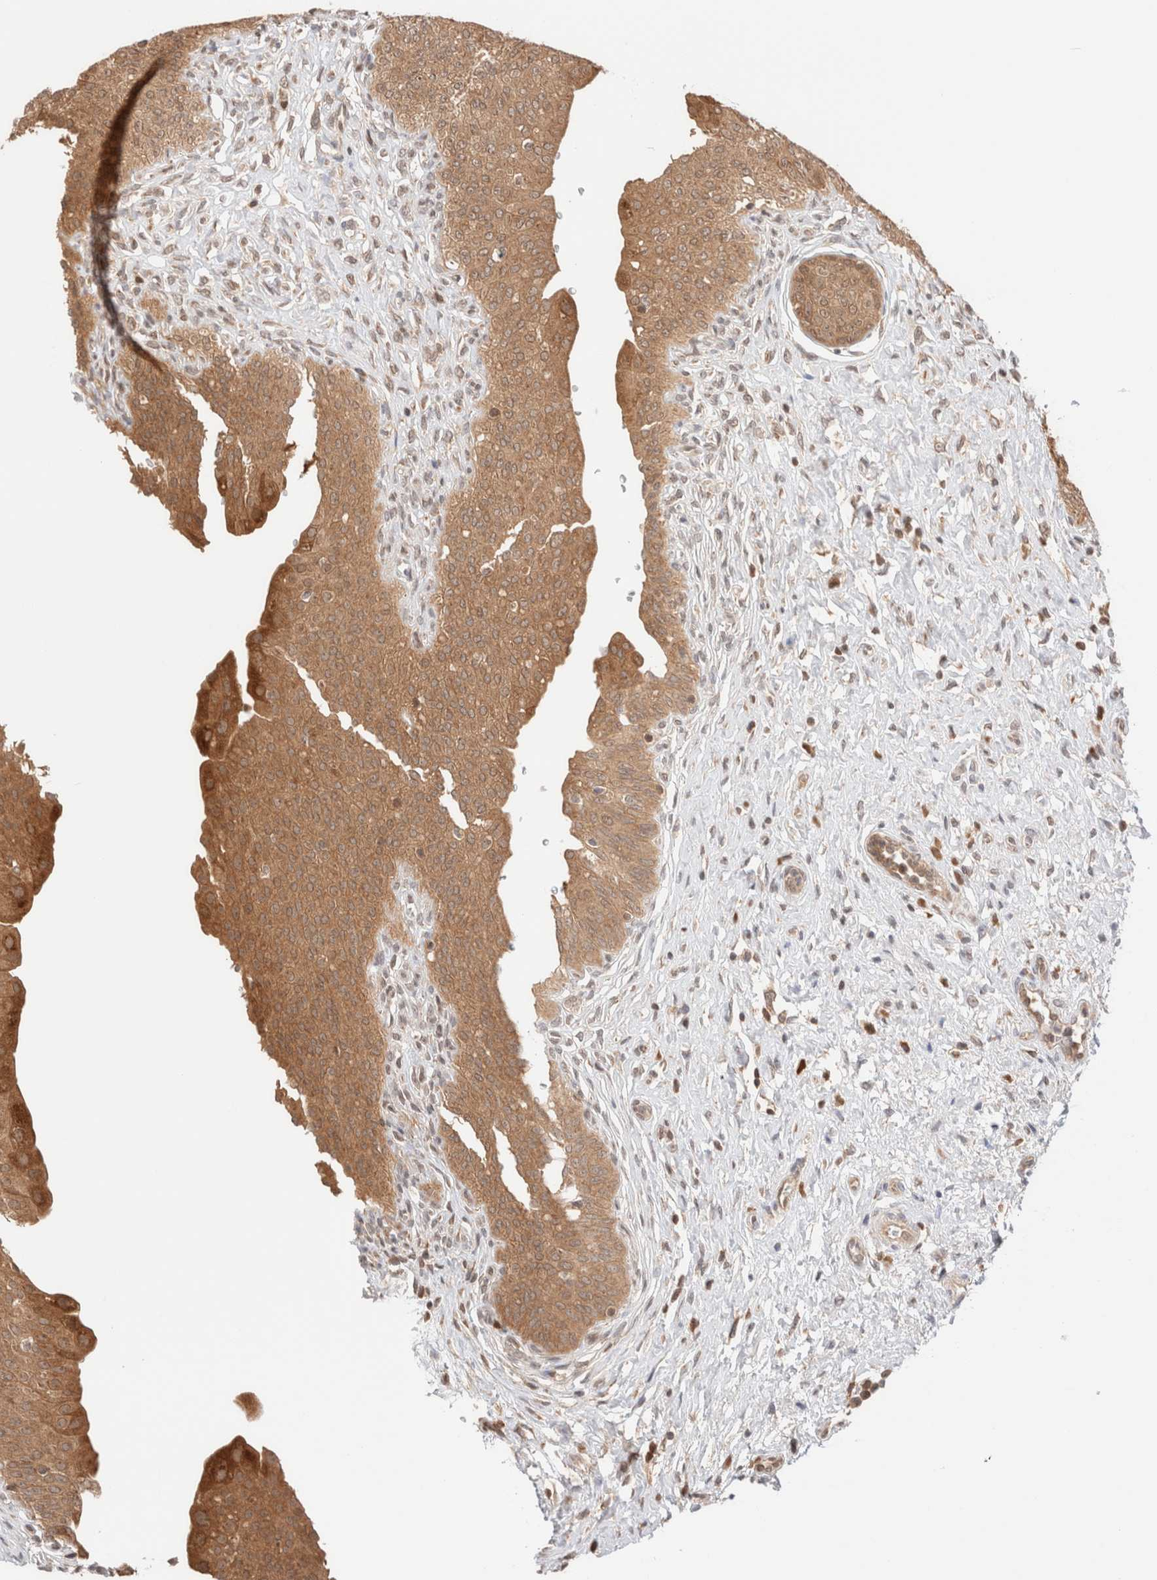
{"staining": {"intensity": "moderate", "quantity": ">75%", "location": "cytoplasmic/membranous"}, "tissue": "urinary bladder", "cell_type": "Urothelial cells", "image_type": "normal", "snomed": [{"axis": "morphology", "description": "Normal tissue, NOS"}, {"axis": "topography", "description": "Urinary bladder"}], "caption": "Brown immunohistochemical staining in unremarkable urinary bladder demonstrates moderate cytoplasmic/membranous positivity in about >75% of urothelial cells.", "gene": "XKR4", "patient": {"sex": "male", "age": 46}}